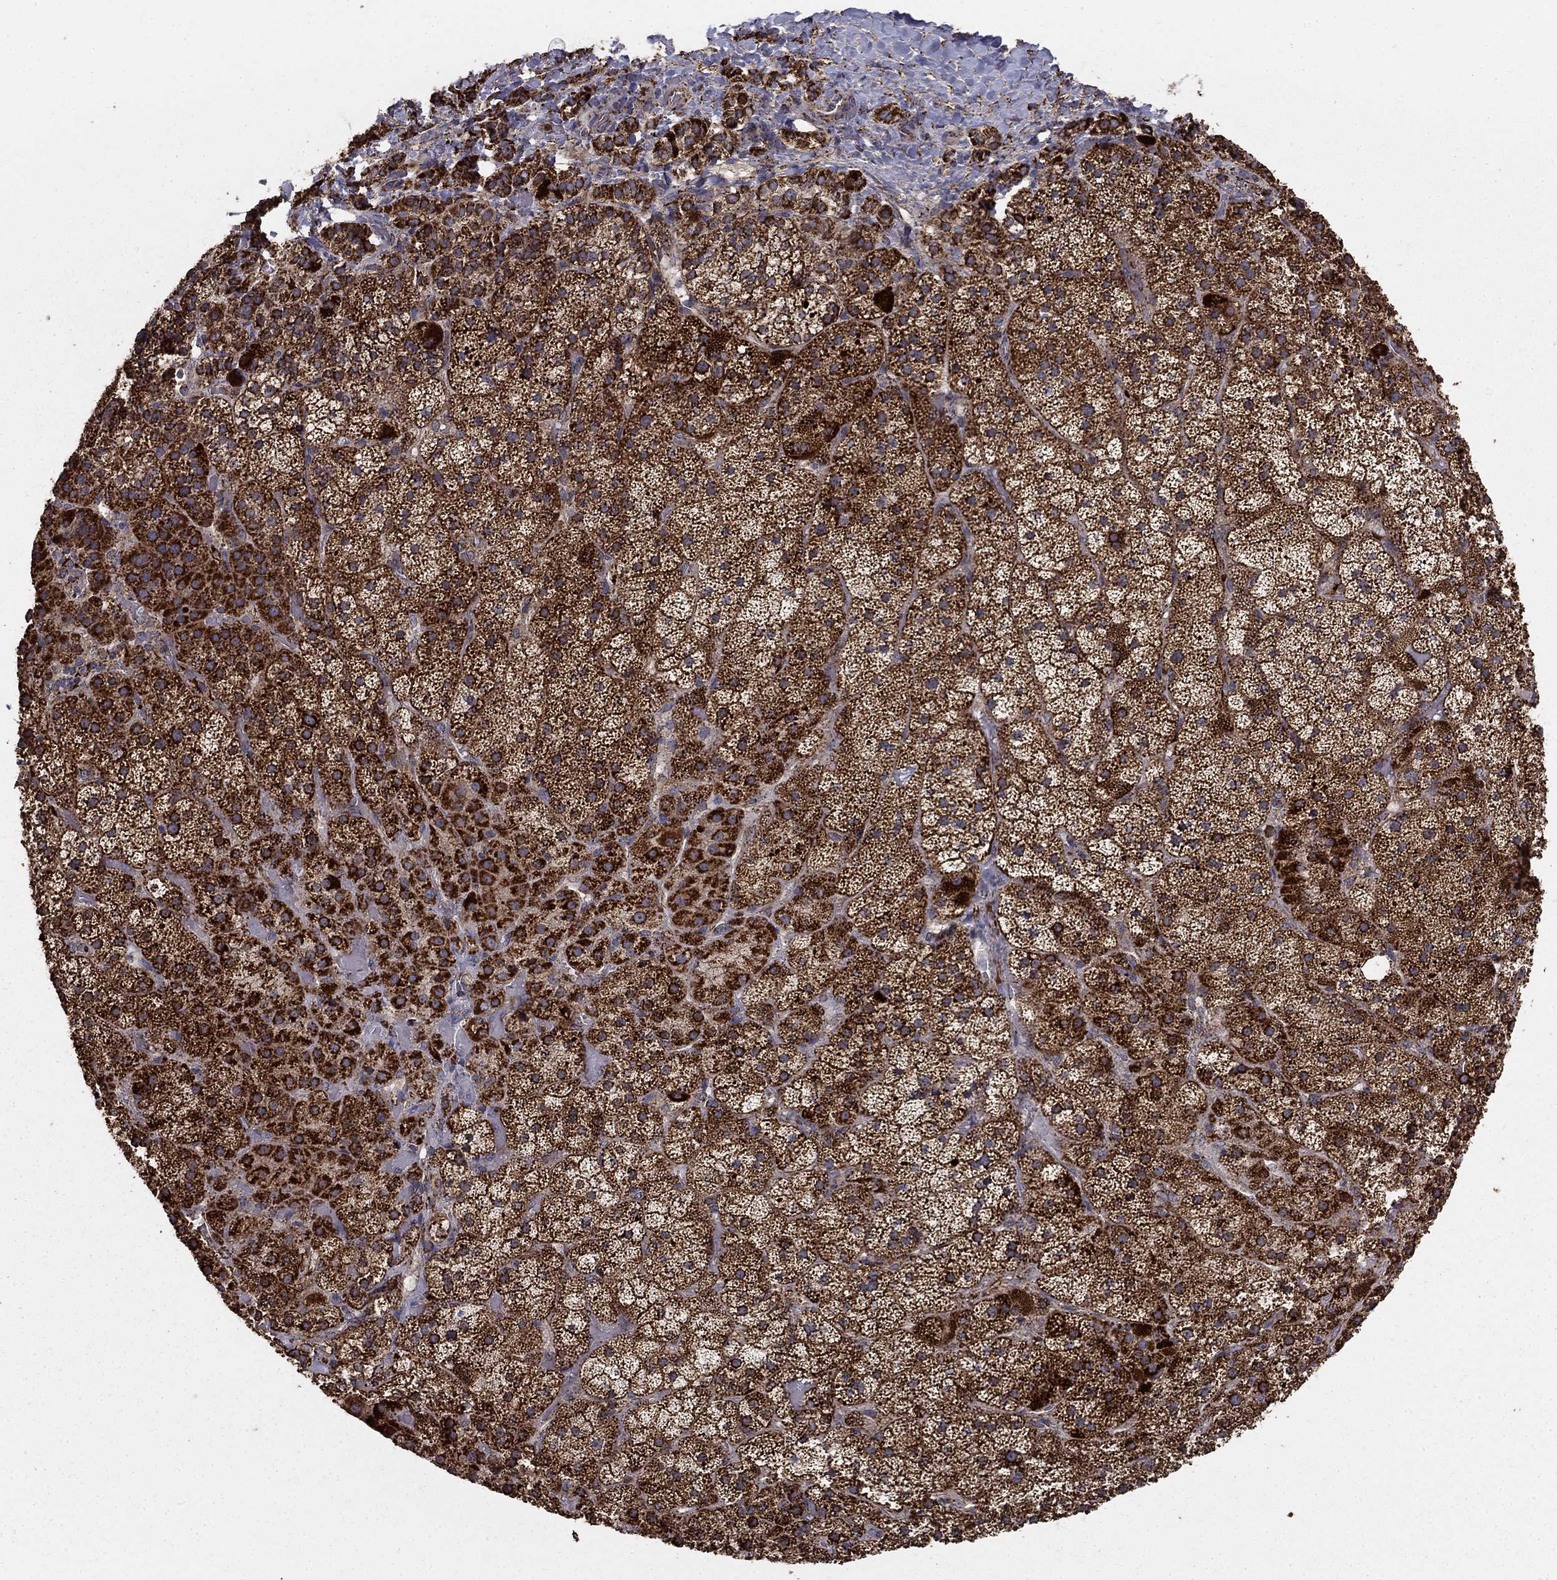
{"staining": {"intensity": "strong", "quantity": ">75%", "location": "cytoplasmic/membranous"}, "tissue": "adrenal gland", "cell_type": "Glandular cells", "image_type": "normal", "snomed": [{"axis": "morphology", "description": "Normal tissue, NOS"}, {"axis": "topography", "description": "Adrenal gland"}], "caption": "Normal adrenal gland shows strong cytoplasmic/membranous positivity in approximately >75% of glandular cells, visualized by immunohistochemistry.", "gene": "GCSH", "patient": {"sex": "male", "age": 57}}